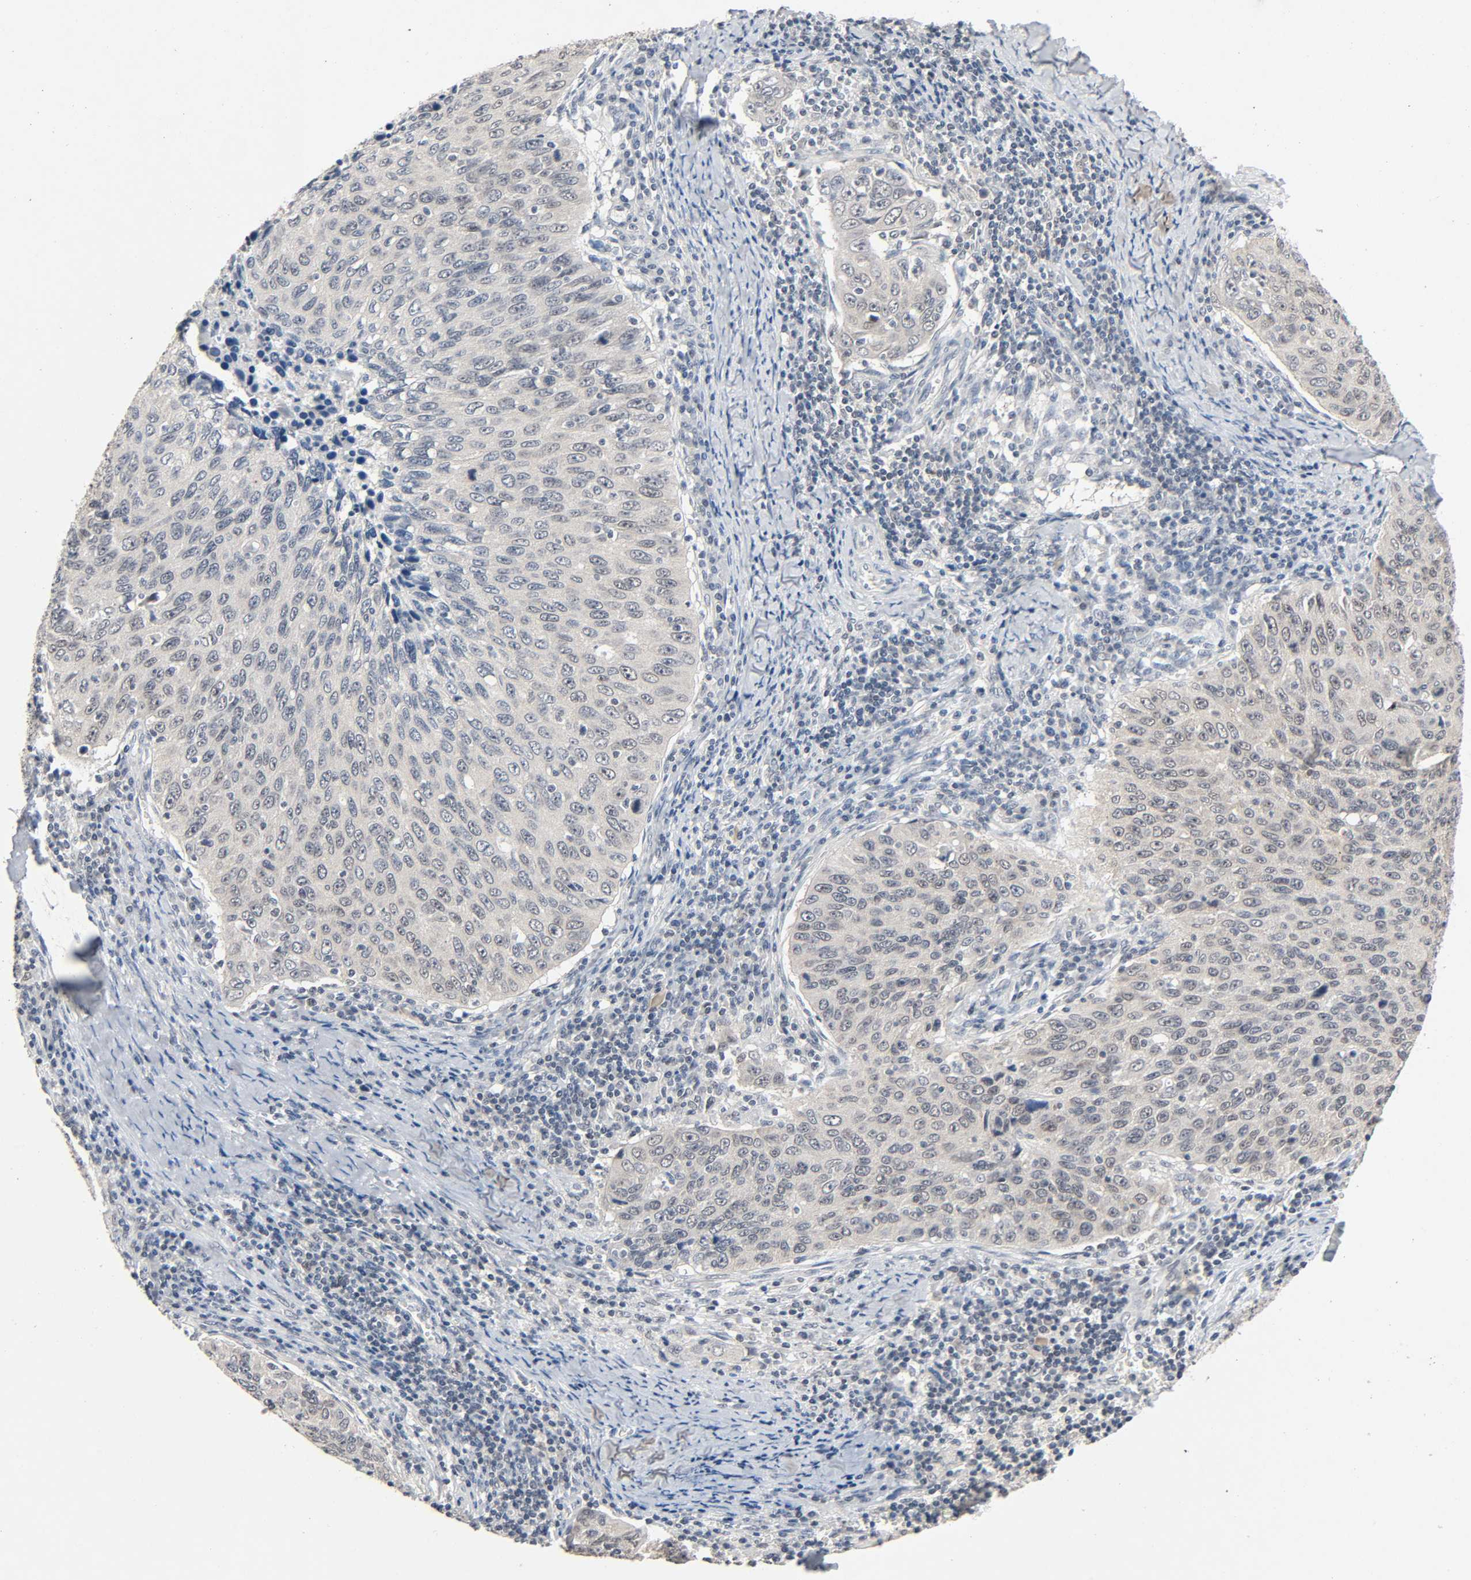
{"staining": {"intensity": "weak", "quantity": "25%-75%", "location": "cytoplasmic/membranous,nuclear"}, "tissue": "cervical cancer", "cell_type": "Tumor cells", "image_type": "cancer", "snomed": [{"axis": "morphology", "description": "Squamous cell carcinoma, NOS"}, {"axis": "topography", "description": "Cervix"}], "caption": "Cervical cancer (squamous cell carcinoma) stained with immunohistochemistry demonstrates weak cytoplasmic/membranous and nuclear expression in approximately 25%-75% of tumor cells. (DAB IHC with brightfield microscopy, high magnification).", "gene": "MAPKAPK5", "patient": {"sex": "female", "age": 53}}